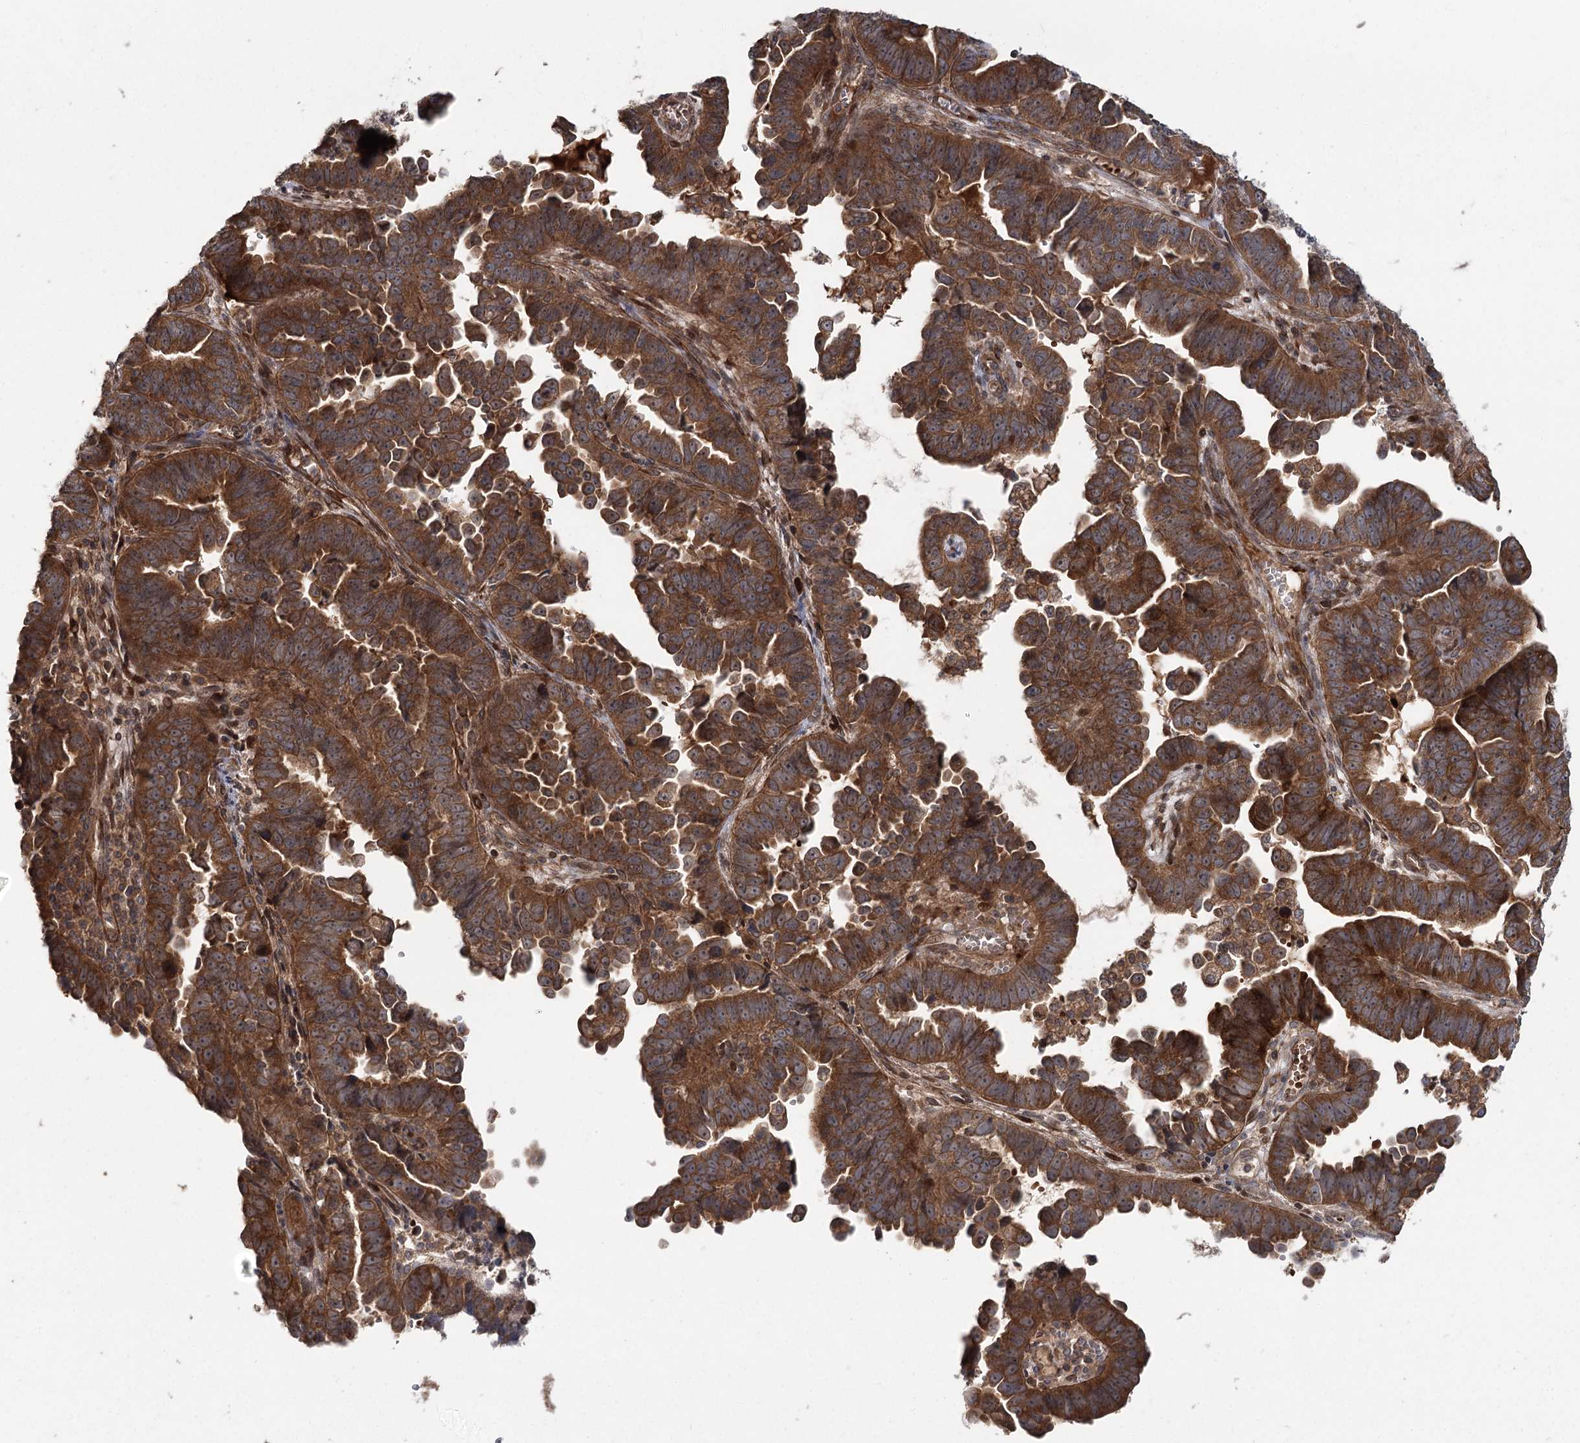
{"staining": {"intensity": "strong", "quantity": ">75%", "location": "cytoplasmic/membranous"}, "tissue": "endometrial cancer", "cell_type": "Tumor cells", "image_type": "cancer", "snomed": [{"axis": "morphology", "description": "Adenocarcinoma, NOS"}, {"axis": "topography", "description": "Endometrium"}], "caption": "Immunohistochemical staining of endometrial cancer (adenocarcinoma) exhibits strong cytoplasmic/membranous protein staining in about >75% of tumor cells.", "gene": "RAPGEF6", "patient": {"sex": "female", "age": 75}}